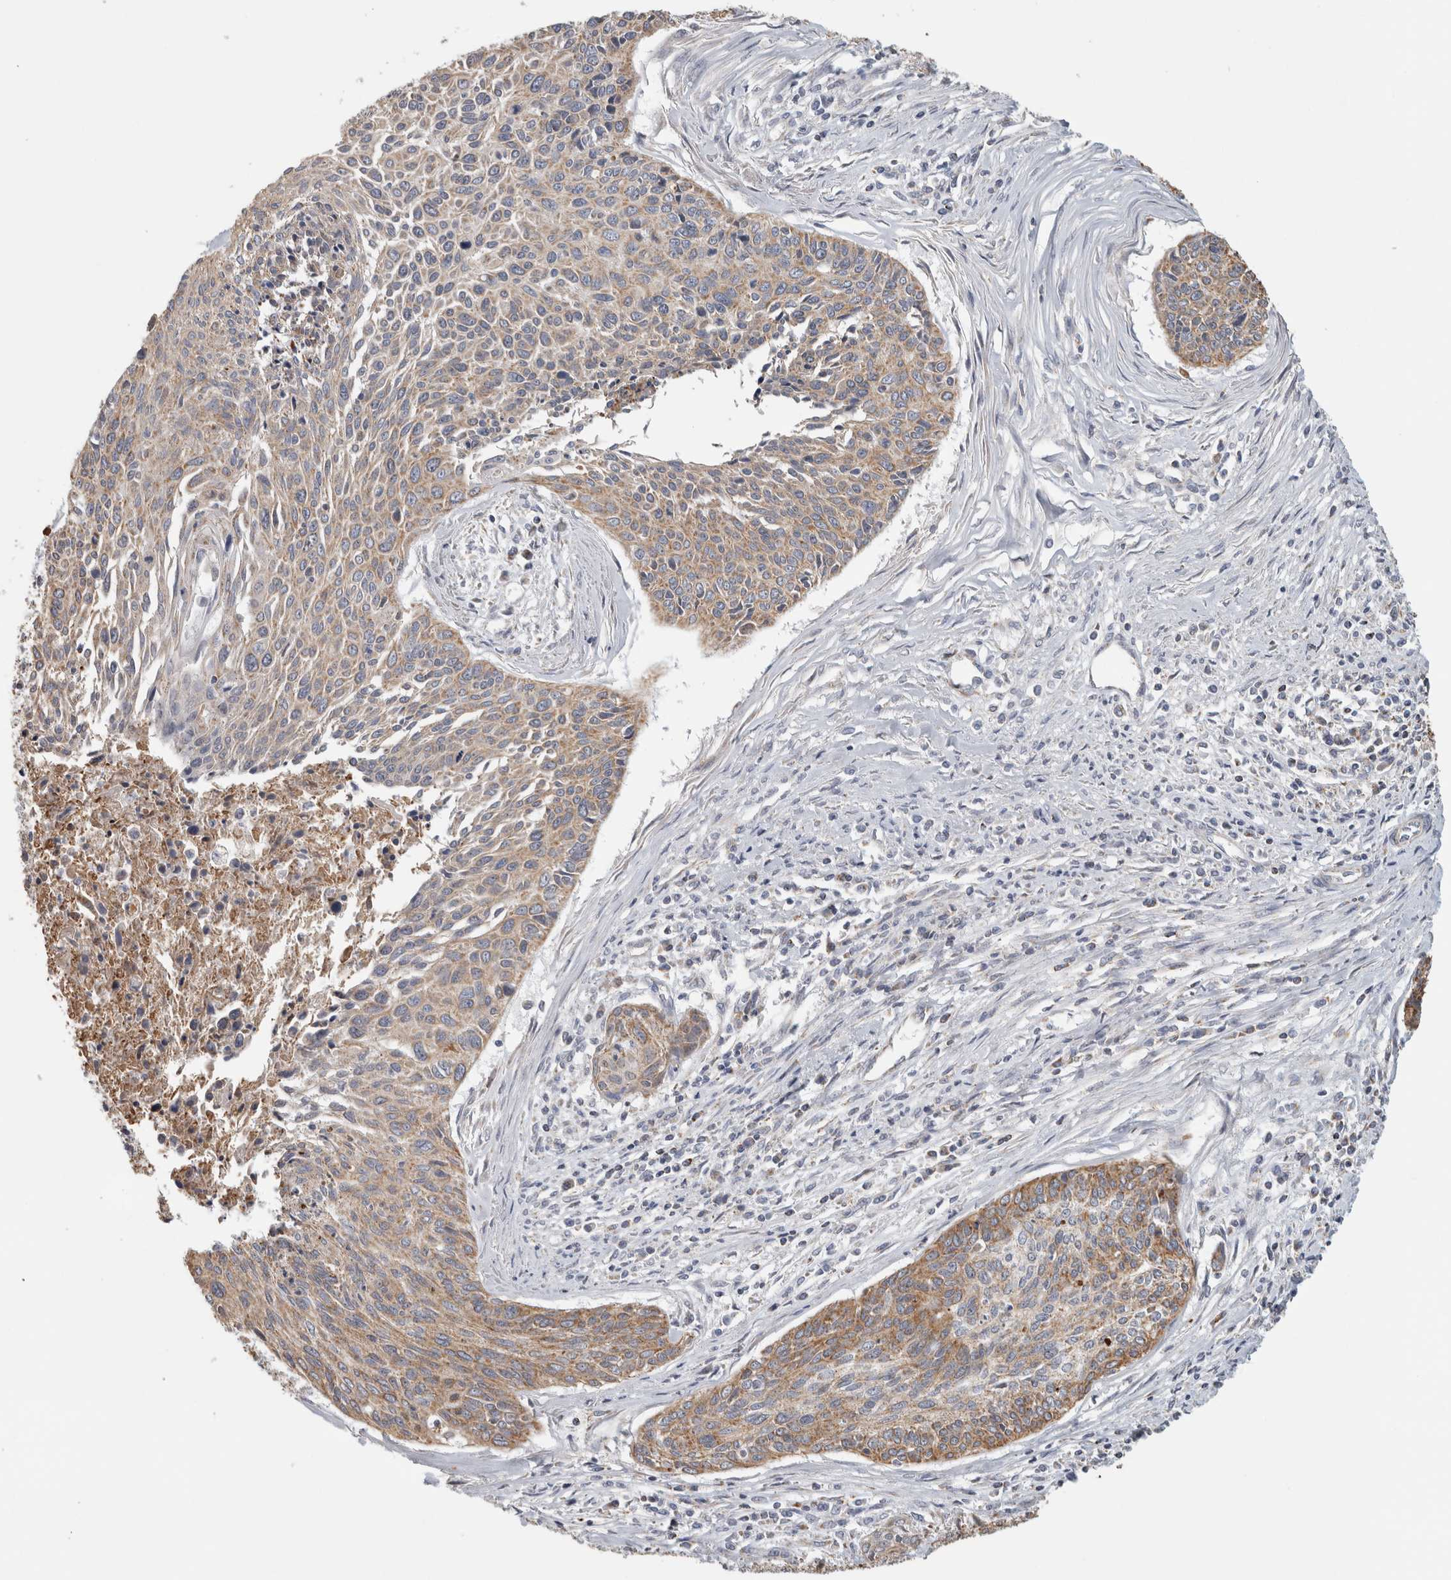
{"staining": {"intensity": "moderate", "quantity": "25%-75%", "location": "cytoplasmic/membranous"}, "tissue": "cervical cancer", "cell_type": "Tumor cells", "image_type": "cancer", "snomed": [{"axis": "morphology", "description": "Squamous cell carcinoma, NOS"}, {"axis": "topography", "description": "Cervix"}], "caption": "Cervical cancer (squamous cell carcinoma) stained with DAB (3,3'-diaminobenzidine) immunohistochemistry (IHC) exhibits medium levels of moderate cytoplasmic/membranous staining in about 25%-75% of tumor cells.", "gene": "ST8SIA1", "patient": {"sex": "female", "age": 55}}